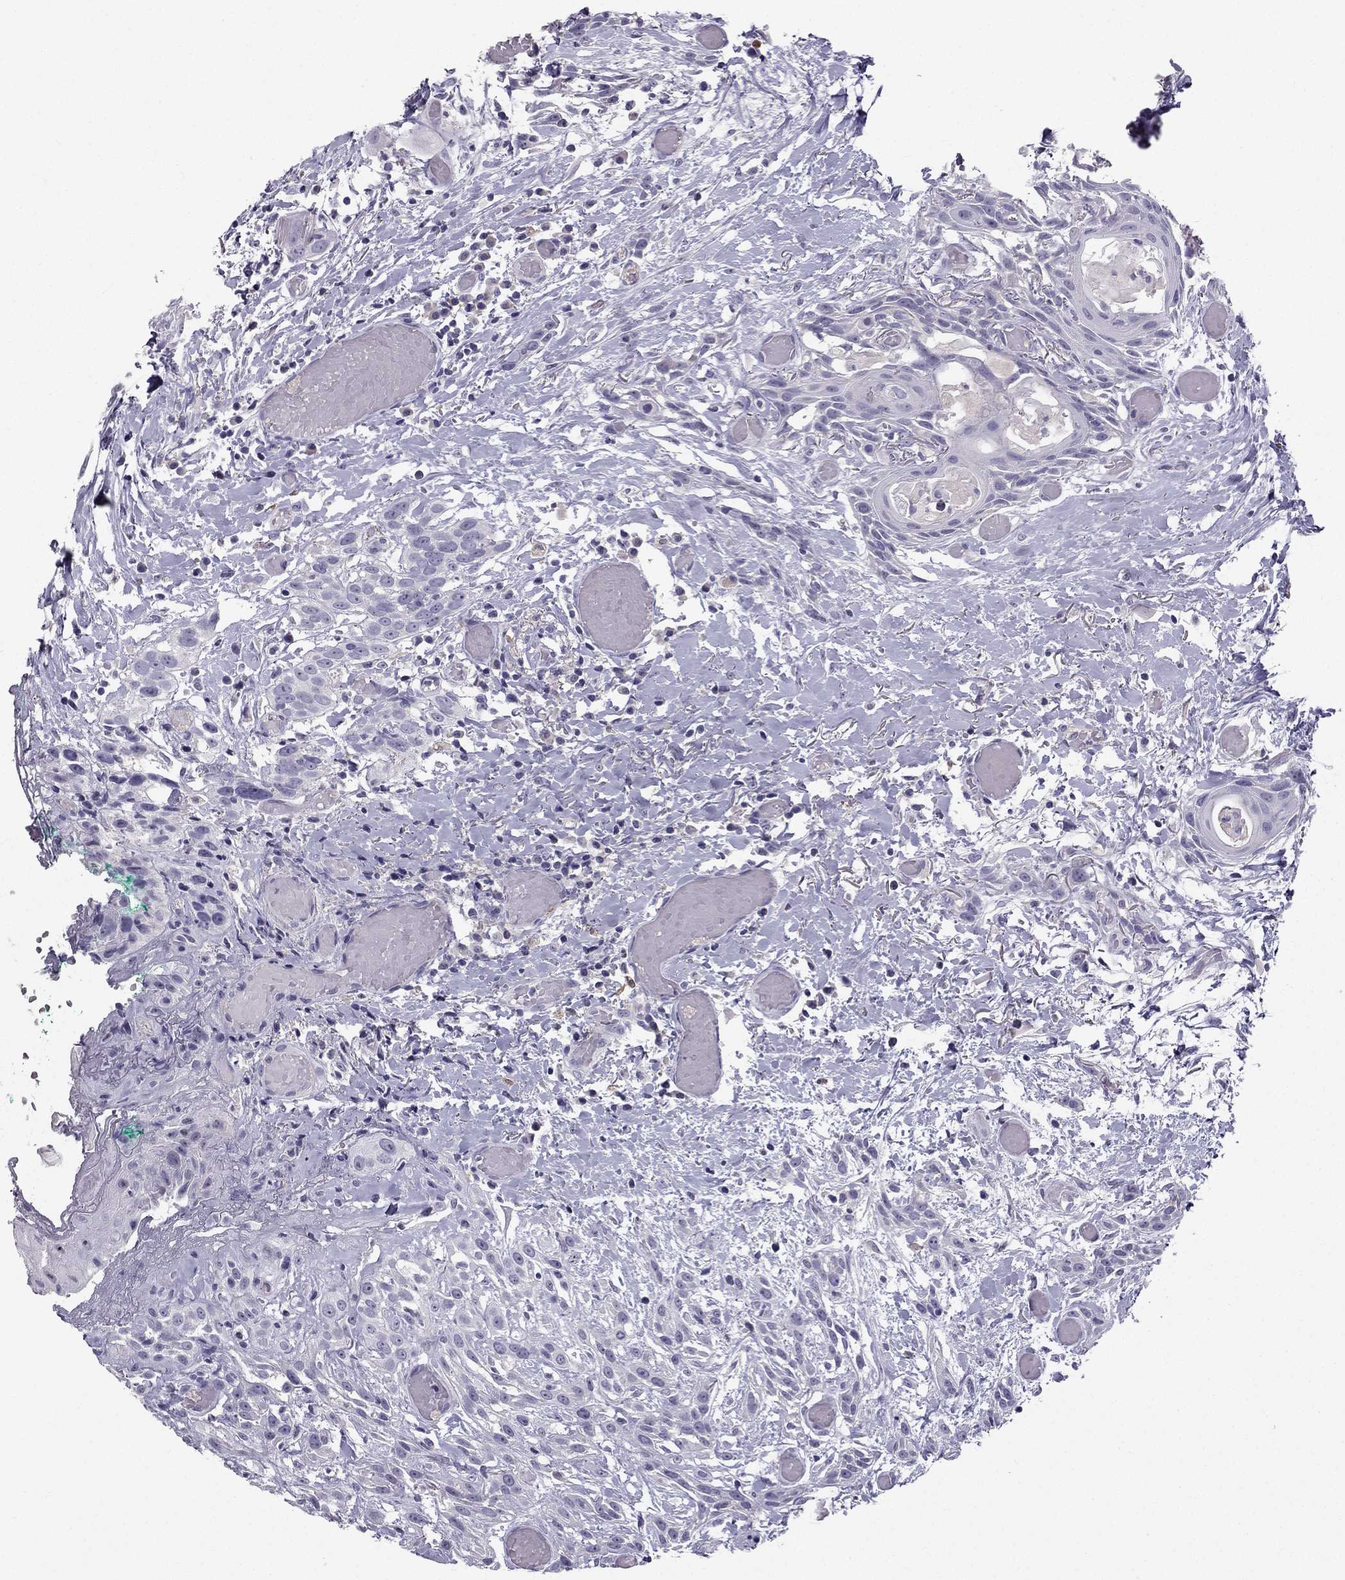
{"staining": {"intensity": "negative", "quantity": "none", "location": "none"}, "tissue": "head and neck cancer", "cell_type": "Tumor cells", "image_type": "cancer", "snomed": [{"axis": "morphology", "description": "Normal tissue, NOS"}, {"axis": "morphology", "description": "Squamous cell carcinoma, NOS"}, {"axis": "topography", "description": "Oral tissue"}, {"axis": "topography", "description": "Salivary gland"}, {"axis": "topography", "description": "Head-Neck"}], "caption": "An image of squamous cell carcinoma (head and neck) stained for a protein shows no brown staining in tumor cells.", "gene": "LMTK3", "patient": {"sex": "female", "age": 62}}